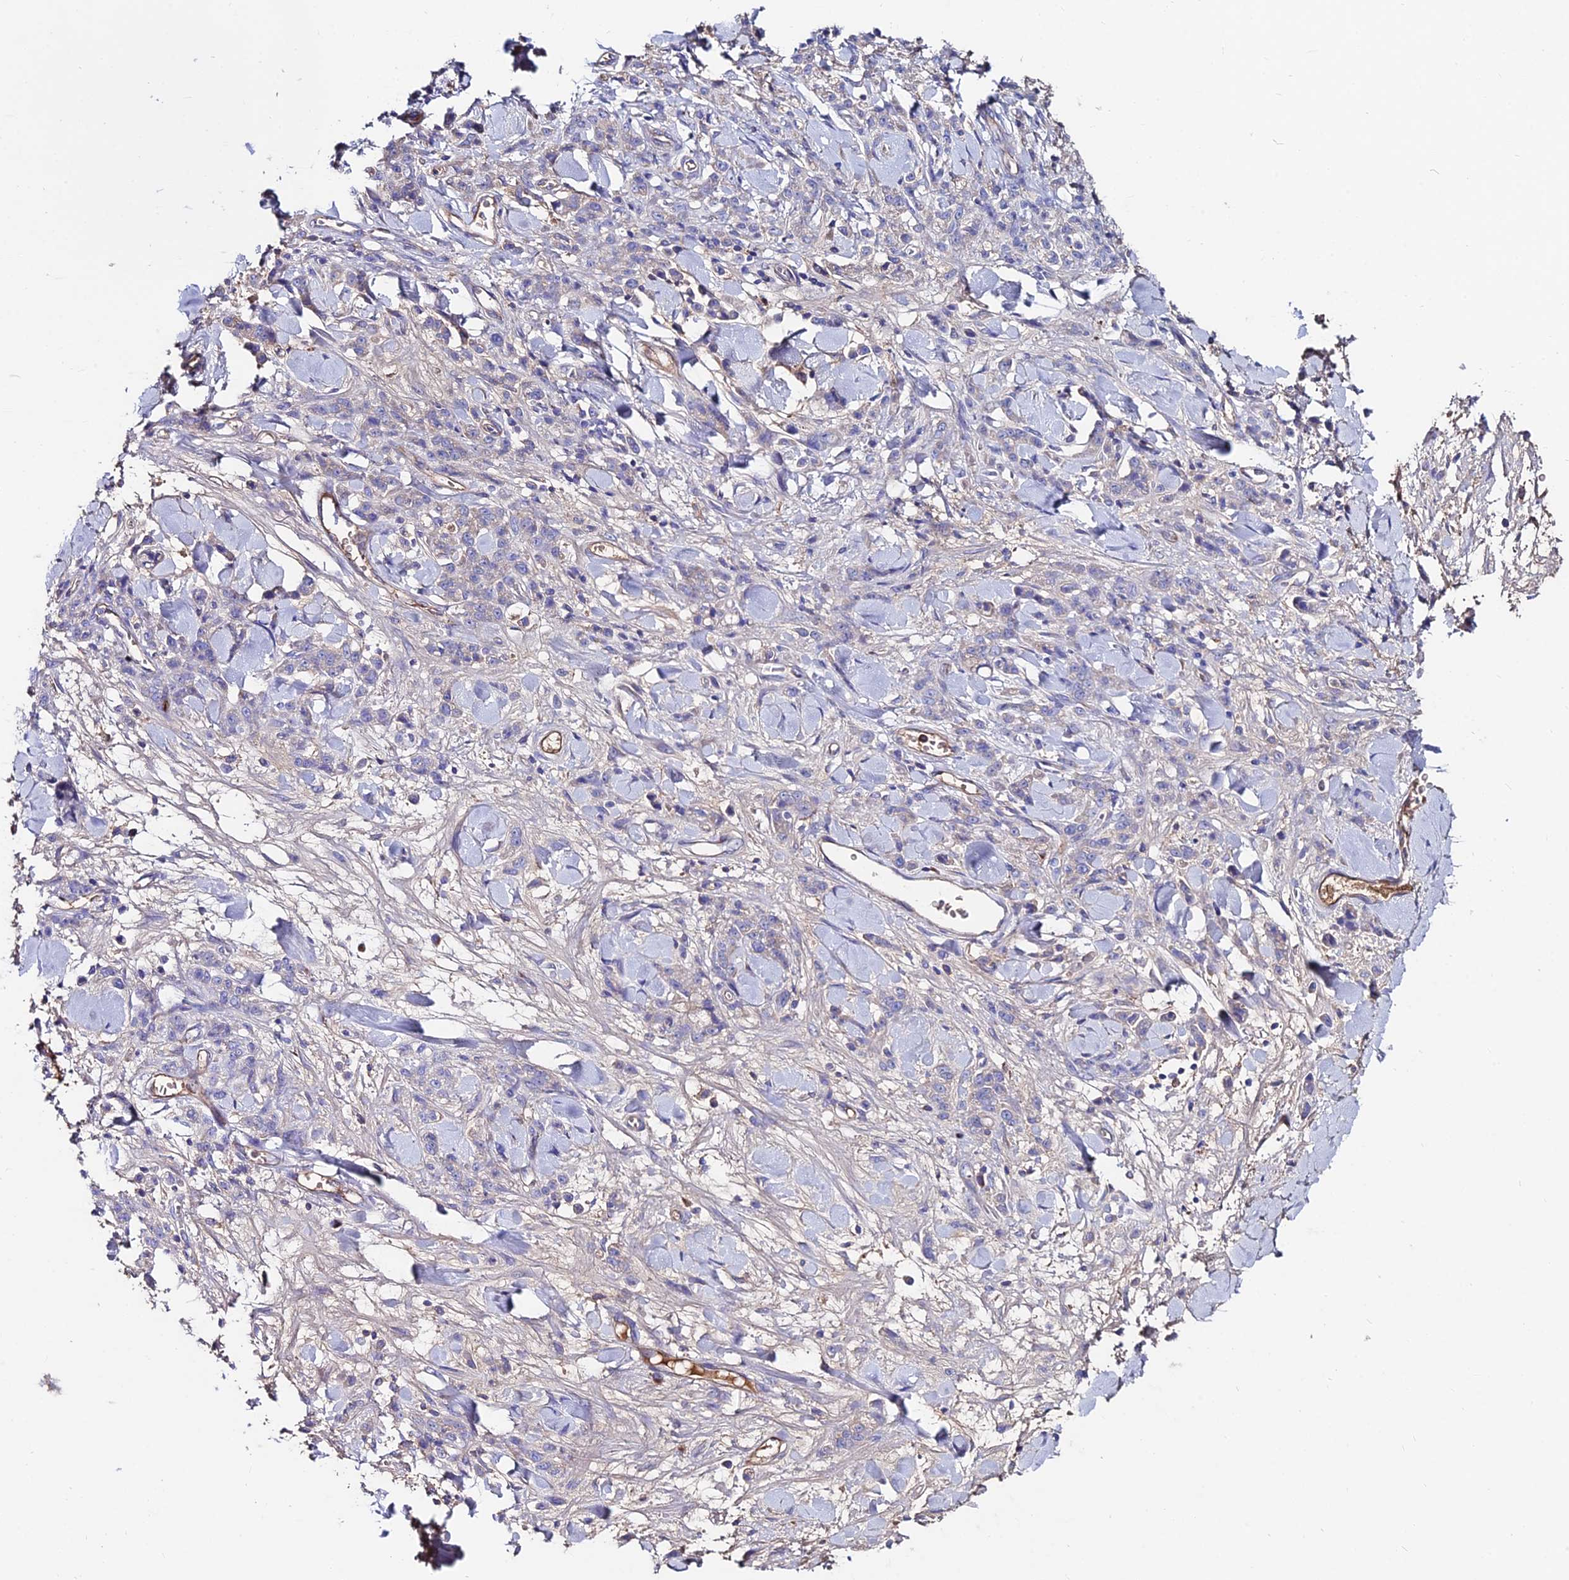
{"staining": {"intensity": "negative", "quantity": "none", "location": "none"}, "tissue": "stomach cancer", "cell_type": "Tumor cells", "image_type": "cancer", "snomed": [{"axis": "morphology", "description": "Normal tissue, NOS"}, {"axis": "morphology", "description": "Adenocarcinoma, NOS"}, {"axis": "topography", "description": "Stomach"}], "caption": "An IHC image of stomach cancer (adenocarcinoma) is shown. There is no staining in tumor cells of stomach cancer (adenocarcinoma).", "gene": "SLC25A16", "patient": {"sex": "male", "age": 82}}